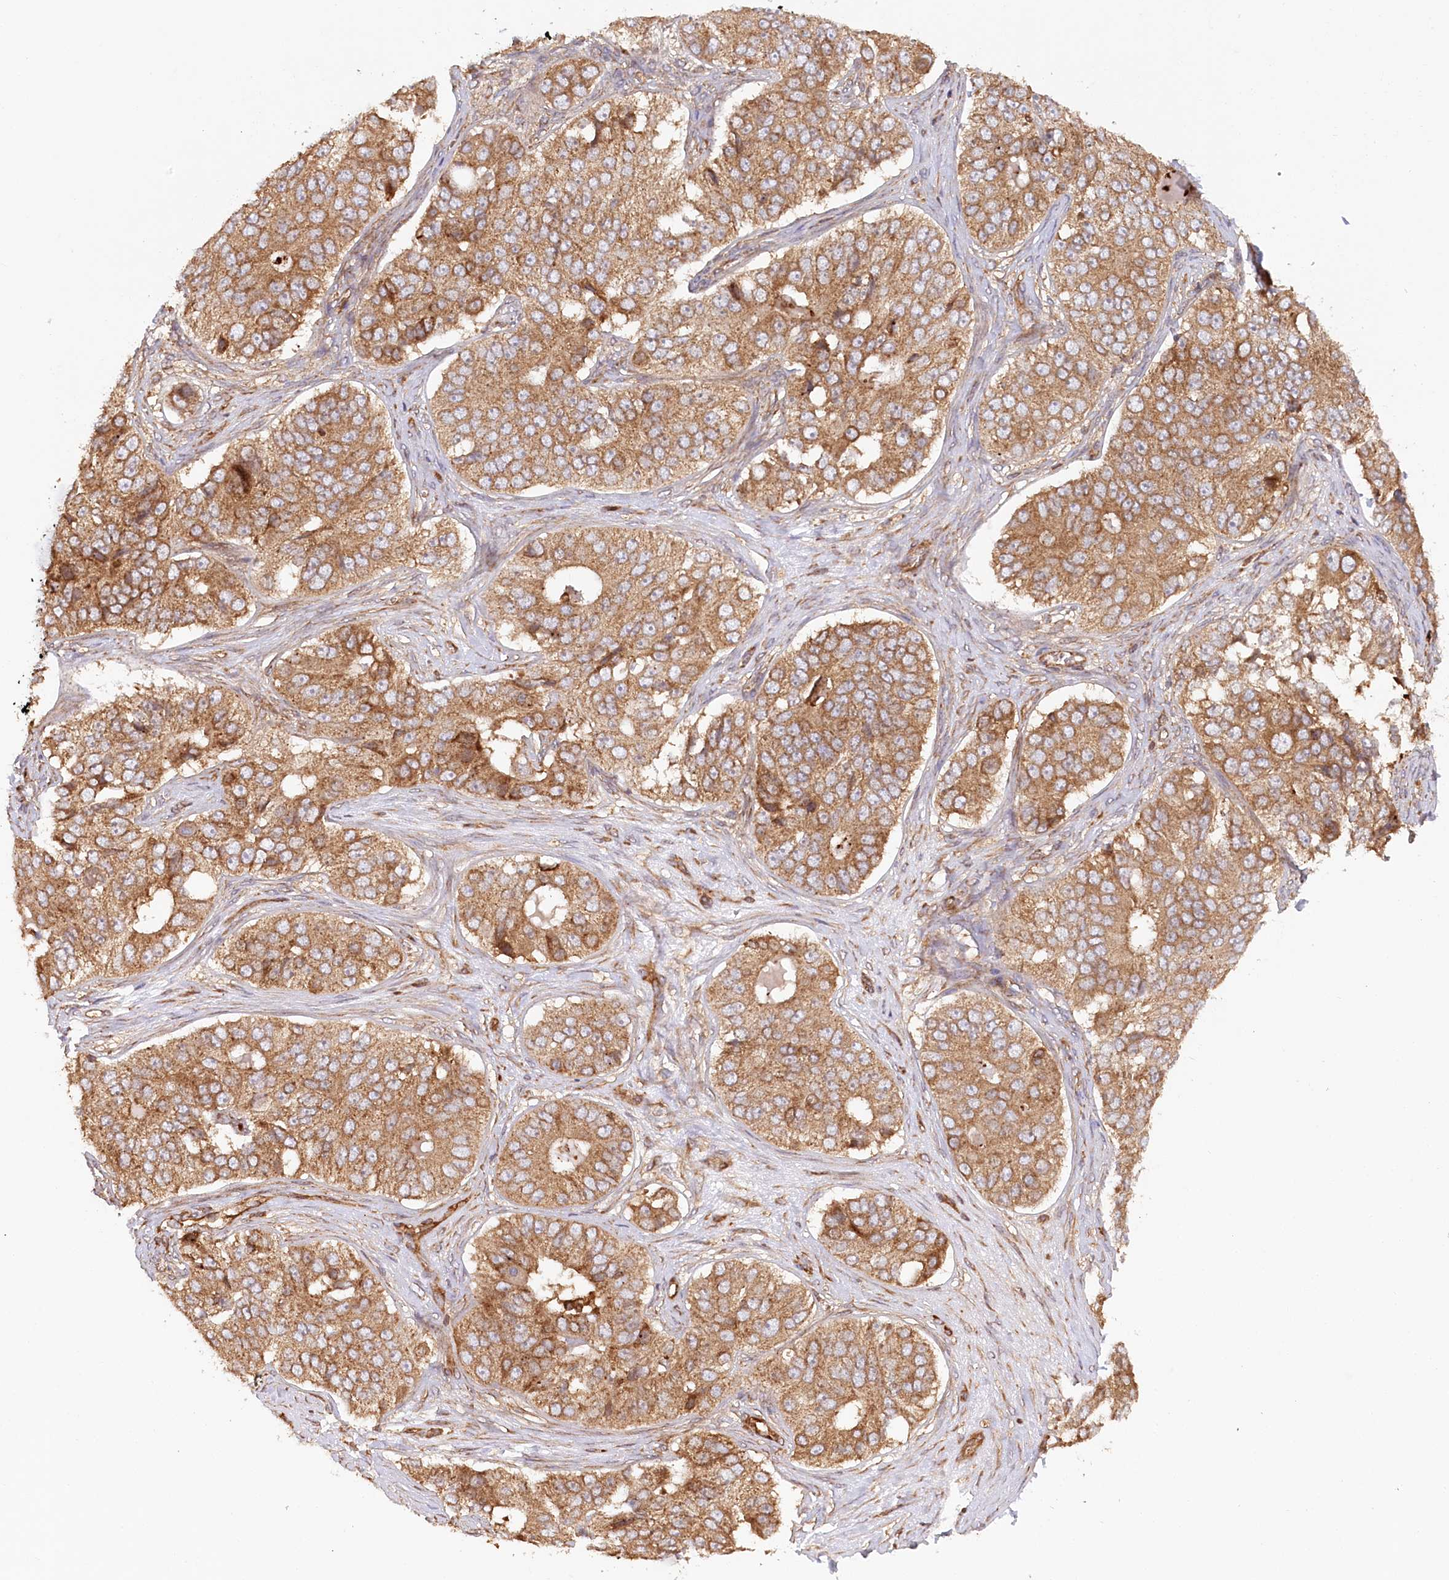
{"staining": {"intensity": "moderate", "quantity": ">75%", "location": "cytoplasmic/membranous"}, "tissue": "ovarian cancer", "cell_type": "Tumor cells", "image_type": "cancer", "snomed": [{"axis": "morphology", "description": "Carcinoma, endometroid"}, {"axis": "topography", "description": "Ovary"}], "caption": "Ovarian cancer stained with DAB immunohistochemistry shows medium levels of moderate cytoplasmic/membranous staining in about >75% of tumor cells.", "gene": "PAIP2", "patient": {"sex": "female", "age": 51}}